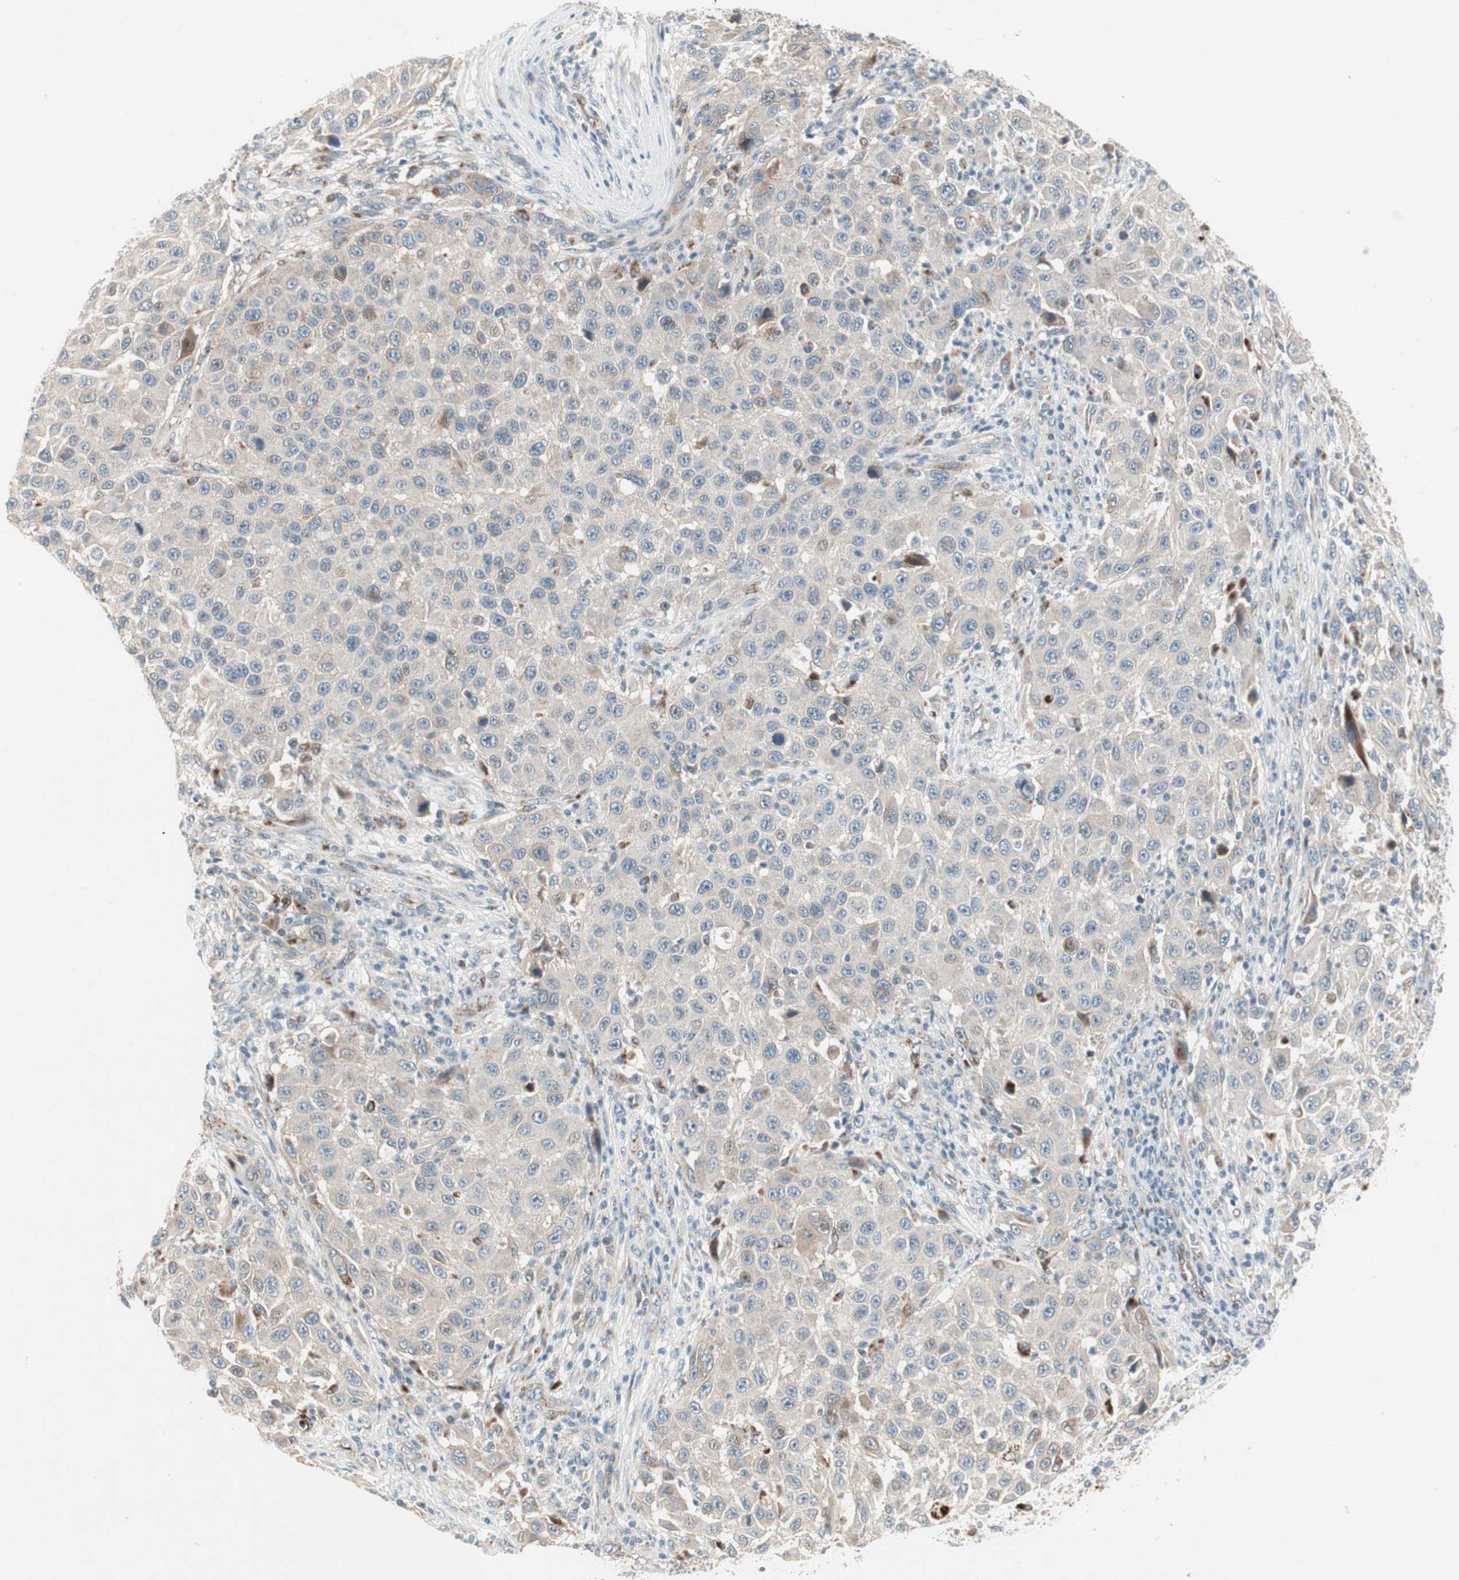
{"staining": {"intensity": "weak", "quantity": ">75%", "location": "cytoplasmic/membranous"}, "tissue": "melanoma", "cell_type": "Tumor cells", "image_type": "cancer", "snomed": [{"axis": "morphology", "description": "Malignant melanoma, Metastatic site"}, {"axis": "topography", "description": "Lymph node"}], "caption": "Brown immunohistochemical staining in malignant melanoma (metastatic site) exhibits weak cytoplasmic/membranous expression in approximately >75% of tumor cells.", "gene": "FGFR4", "patient": {"sex": "male", "age": 61}}